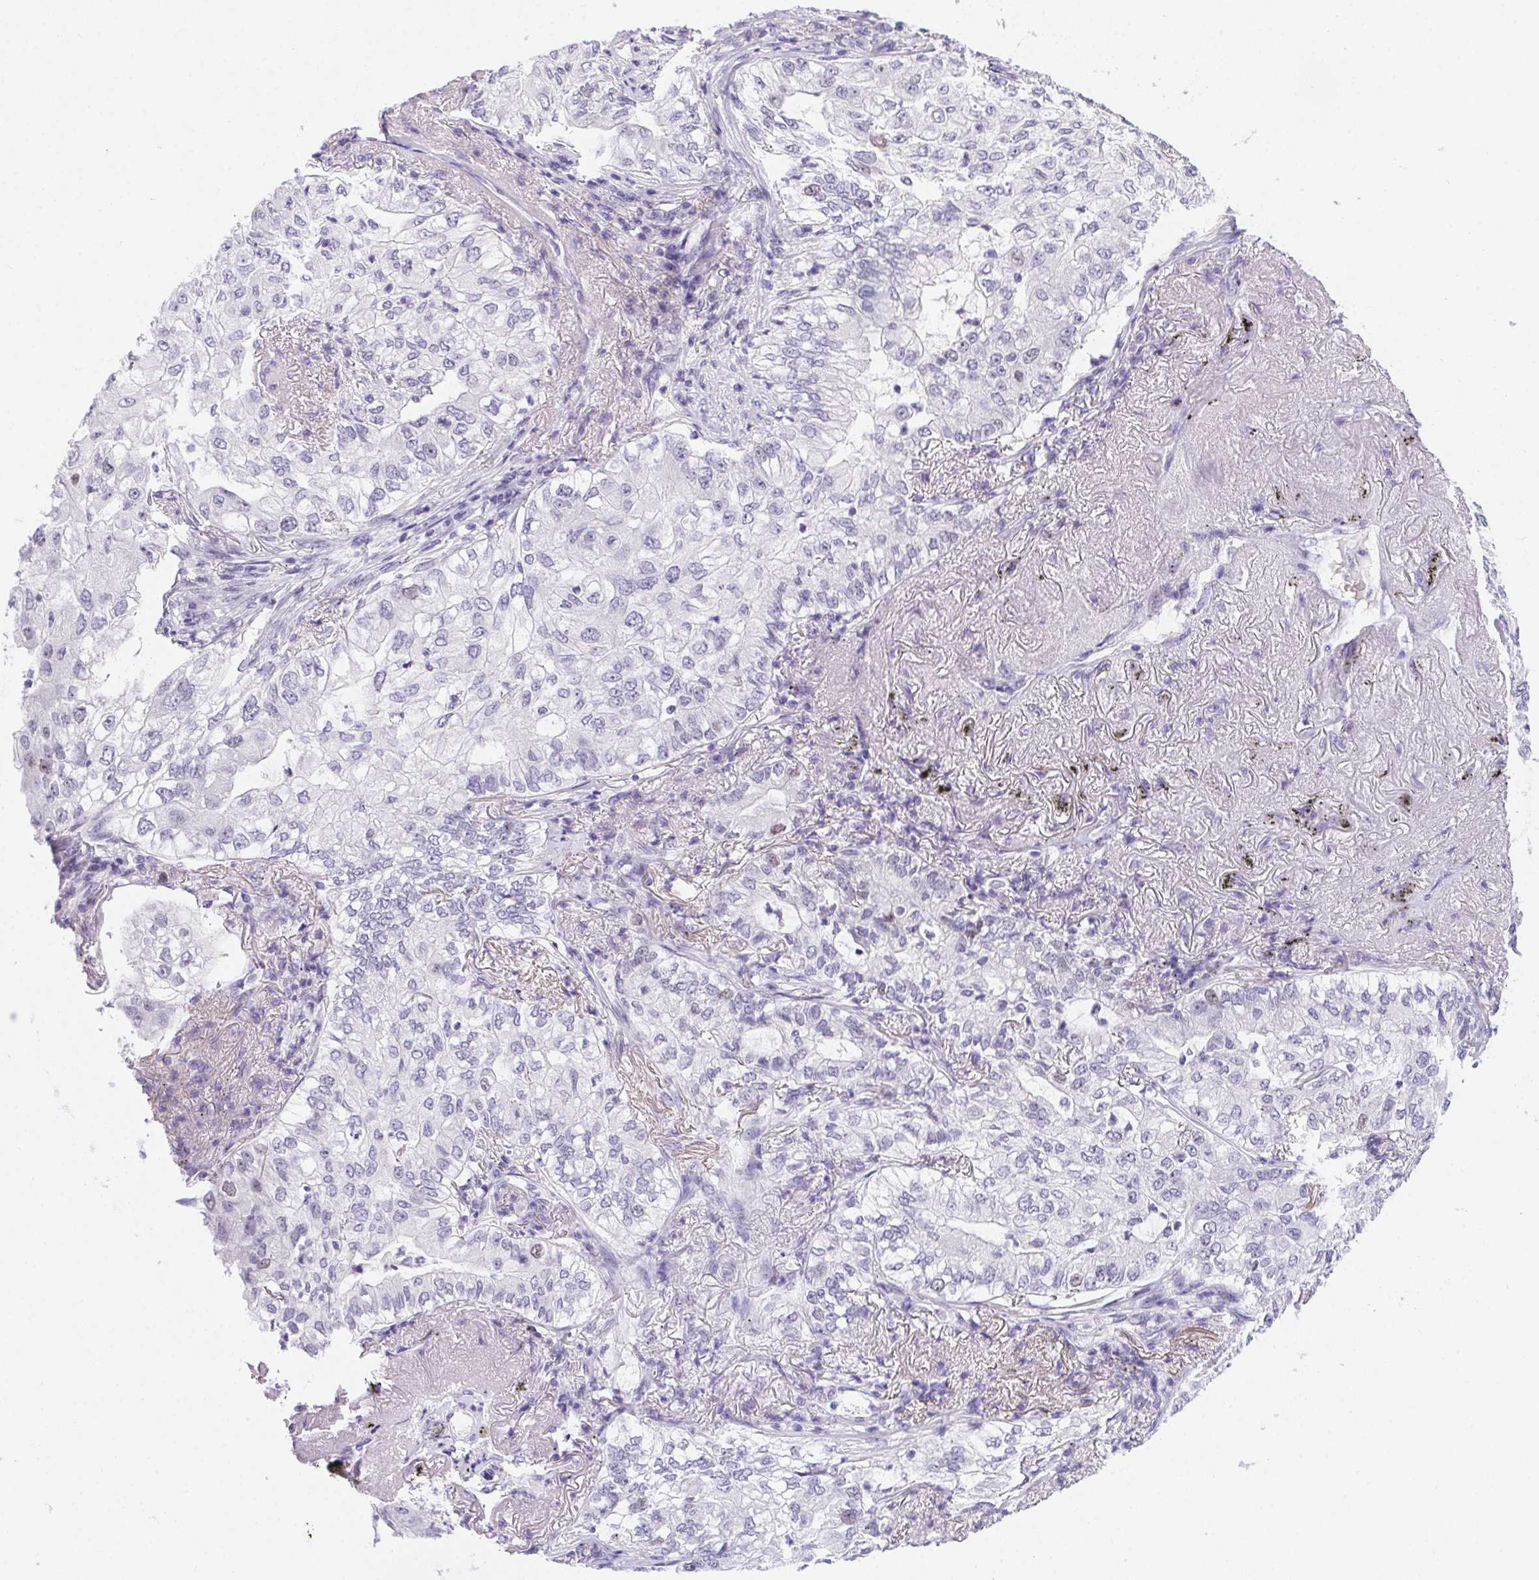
{"staining": {"intensity": "negative", "quantity": "none", "location": "none"}, "tissue": "lung cancer", "cell_type": "Tumor cells", "image_type": "cancer", "snomed": [{"axis": "morphology", "description": "Adenocarcinoma, NOS"}, {"axis": "topography", "description": "Lung"}], "caption": "This is a histopathology image of IHC staining of adenocarcinoma (lung), which shows no positivity in tumor cells.", "gene": "HELLS", "patient": {"sex": "female", "age": 73}}